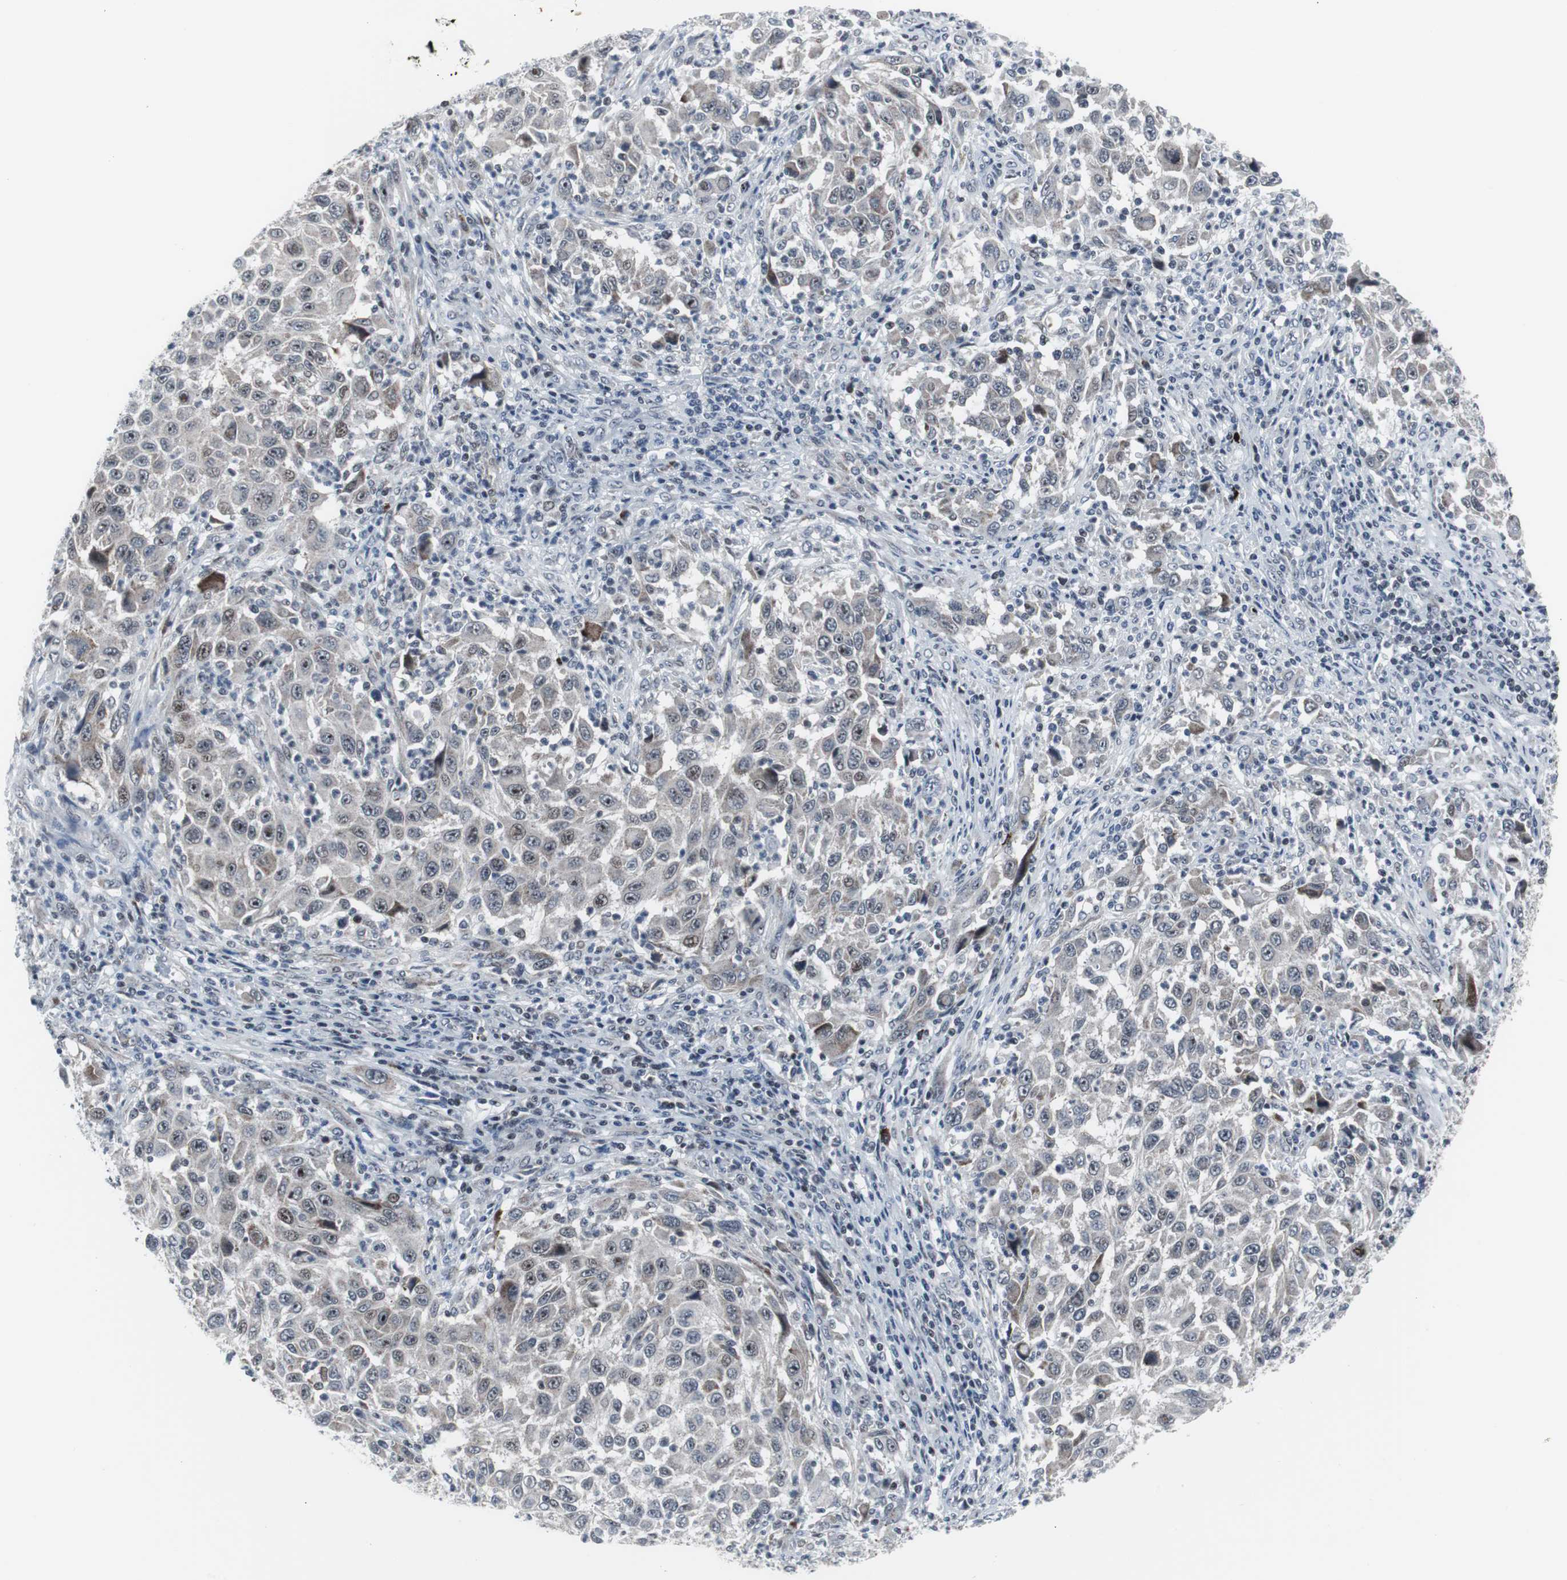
{"staining": {"intensity": "weak", "quantity": "25%-75%", "location": "cytoplasmic/membranous,nuclear"}, "tissue": "melanoma", "cell_type": "Tumor cells", "image_type": "cancer", "snomed": [{"axis": "morphology", "description": "Malignant melanoma, Metastatic site"}, {"axis": "topography", "description": "Lymph node"}], "caption": "Melanoma was stained to show a protein in brown. There is low levels of weak cytoplasmic/membranous and nuclear positivity in approximately 25%-75% of tumor cells. (brown staining indicates protein expression, while blue staining denotes nuclei).", "gene": "DOK1", "patient": {"sex": "male", "age": 61}}